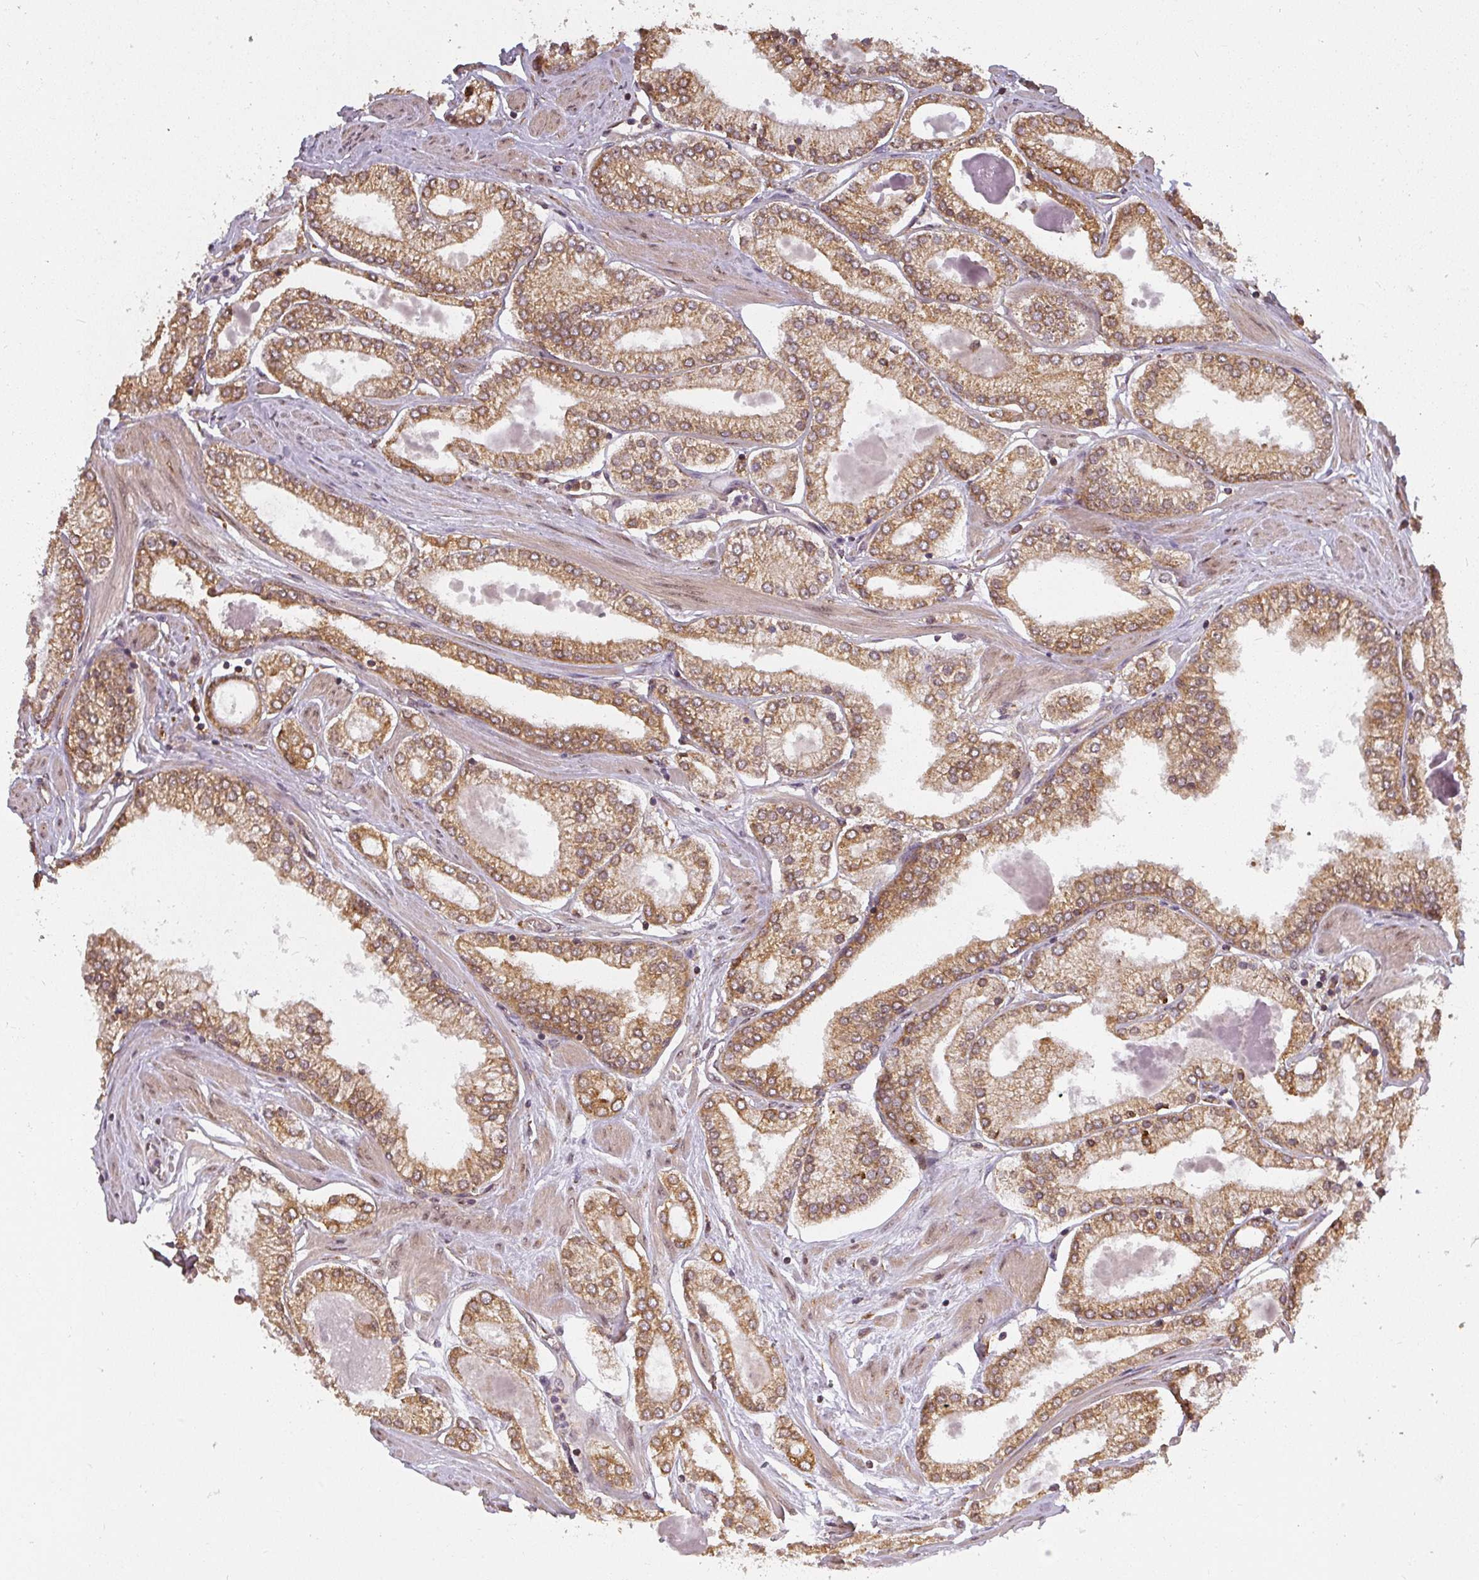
{"staining": {"intensity": "moderate", "quantity": ">75%", "location": "cytoplasmic/membranous"}, "tissue": "prostate cancer", "cell_type": "Tumor cells", "image_type": "cancer", "snomed": [{"axis": "morphology", "description": "Adenocarcinoma, Low grade"}, {"axis": "topography", "description": "Prostate"}], "caption": "The micrograph shows immunohistochemical staining of prostate cancer (adenocarcinoma (low-grade)). There is moderate cytoplasmic/membranous positivity is identified in about >75% of tumor cells. The protein of interest is shown in brown color, while the nuclei are stained blue.", "gene": "PPP6R3", "patient": {"sex": "male", "age": 42}}